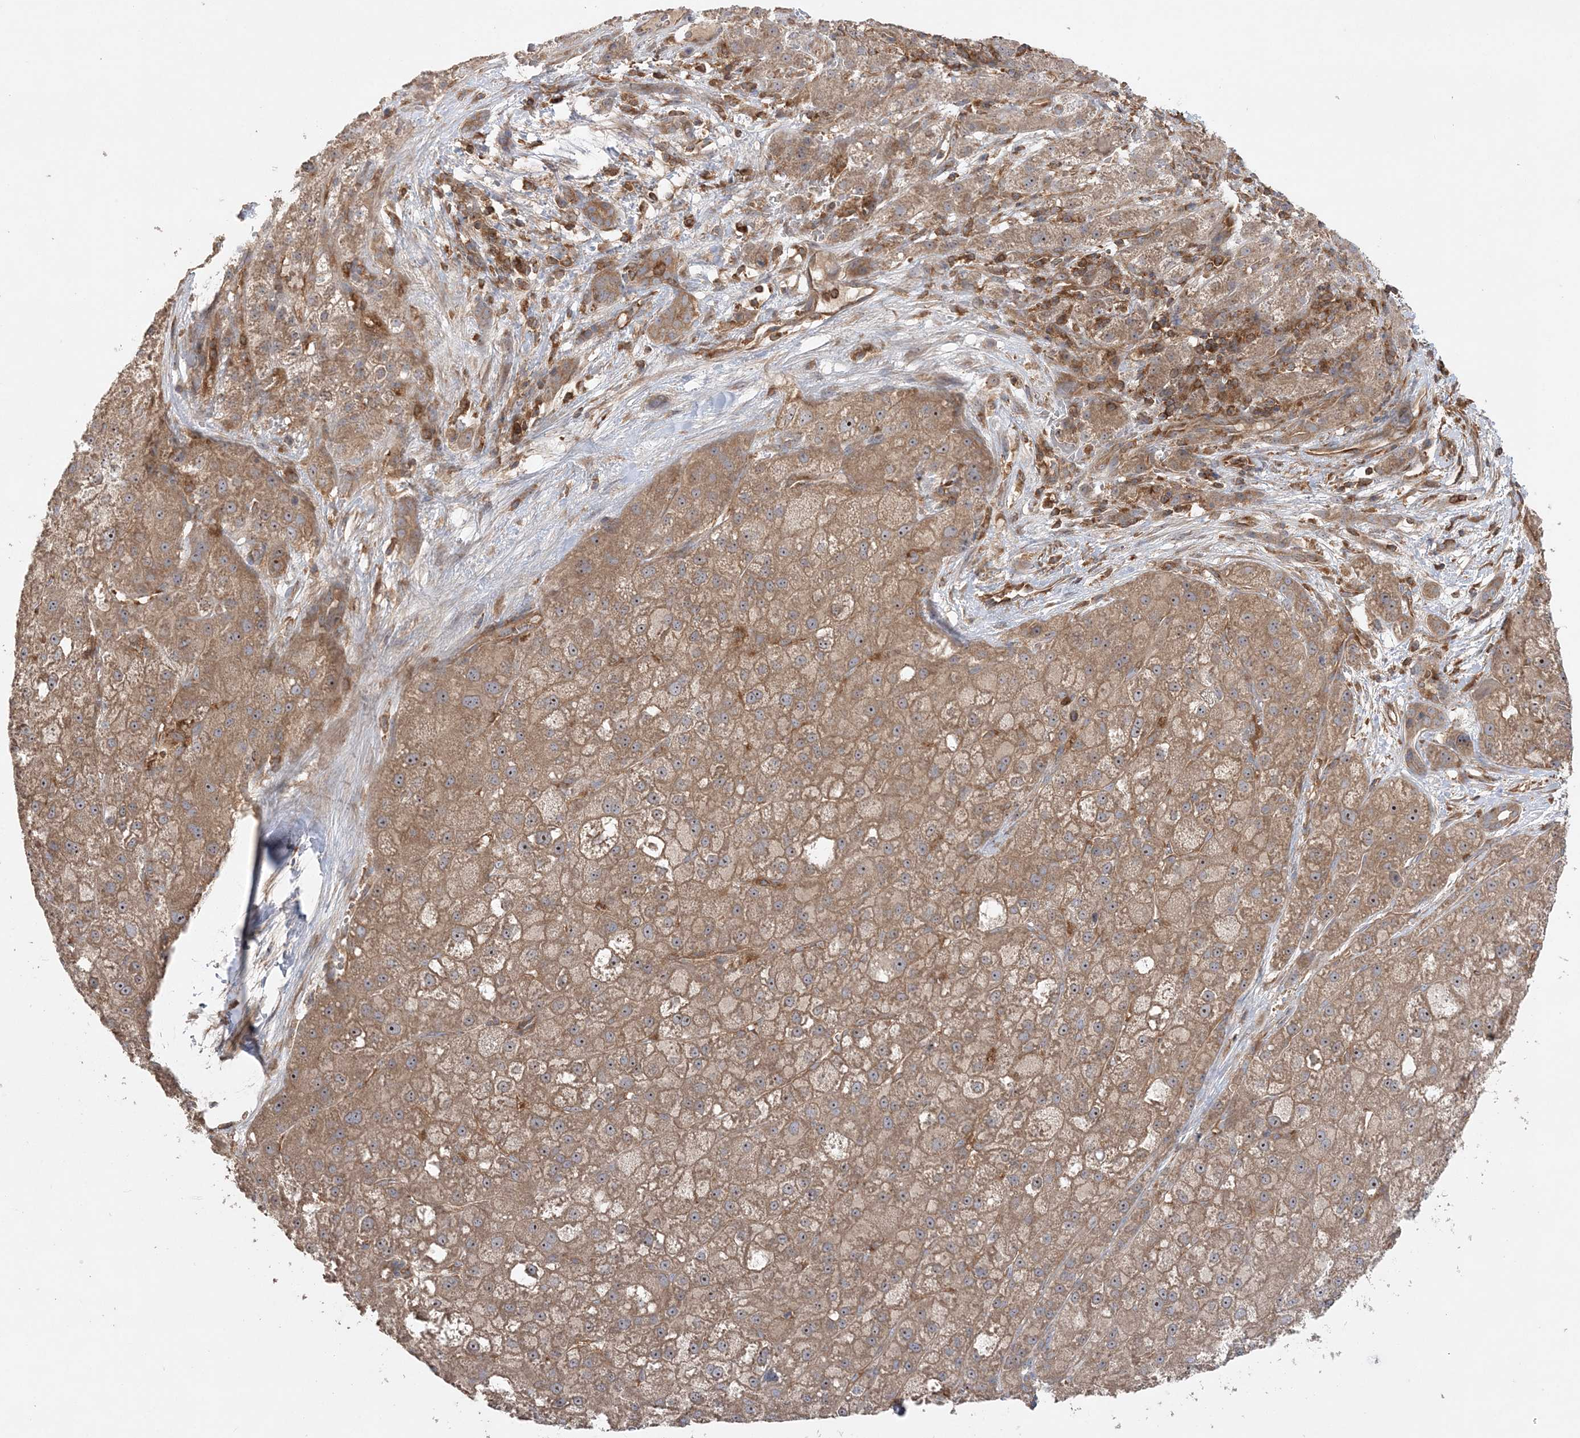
{"staining": {"intensity": "moderate", "quantity": ">75%", "location": "cytoplasmic/membranous"}, "tissue": "liver cancer", "cell_type": "Tumor cells", "image_type": "cancer", "snomed": [{"axis": "morphology", "description": "Carcinoma, Hepatocellular, NOS"}, {"axis": "topography", "description": "Liver"}], "caption": "A medium amount of moderate cytoplasmic/membranous positivity is identified in approximately >75% of tumor cells in hepatocellular carcinoma (liver) tissue.", "gene": "ACAP2", "patient": {"sex": "male", "age": 57}}